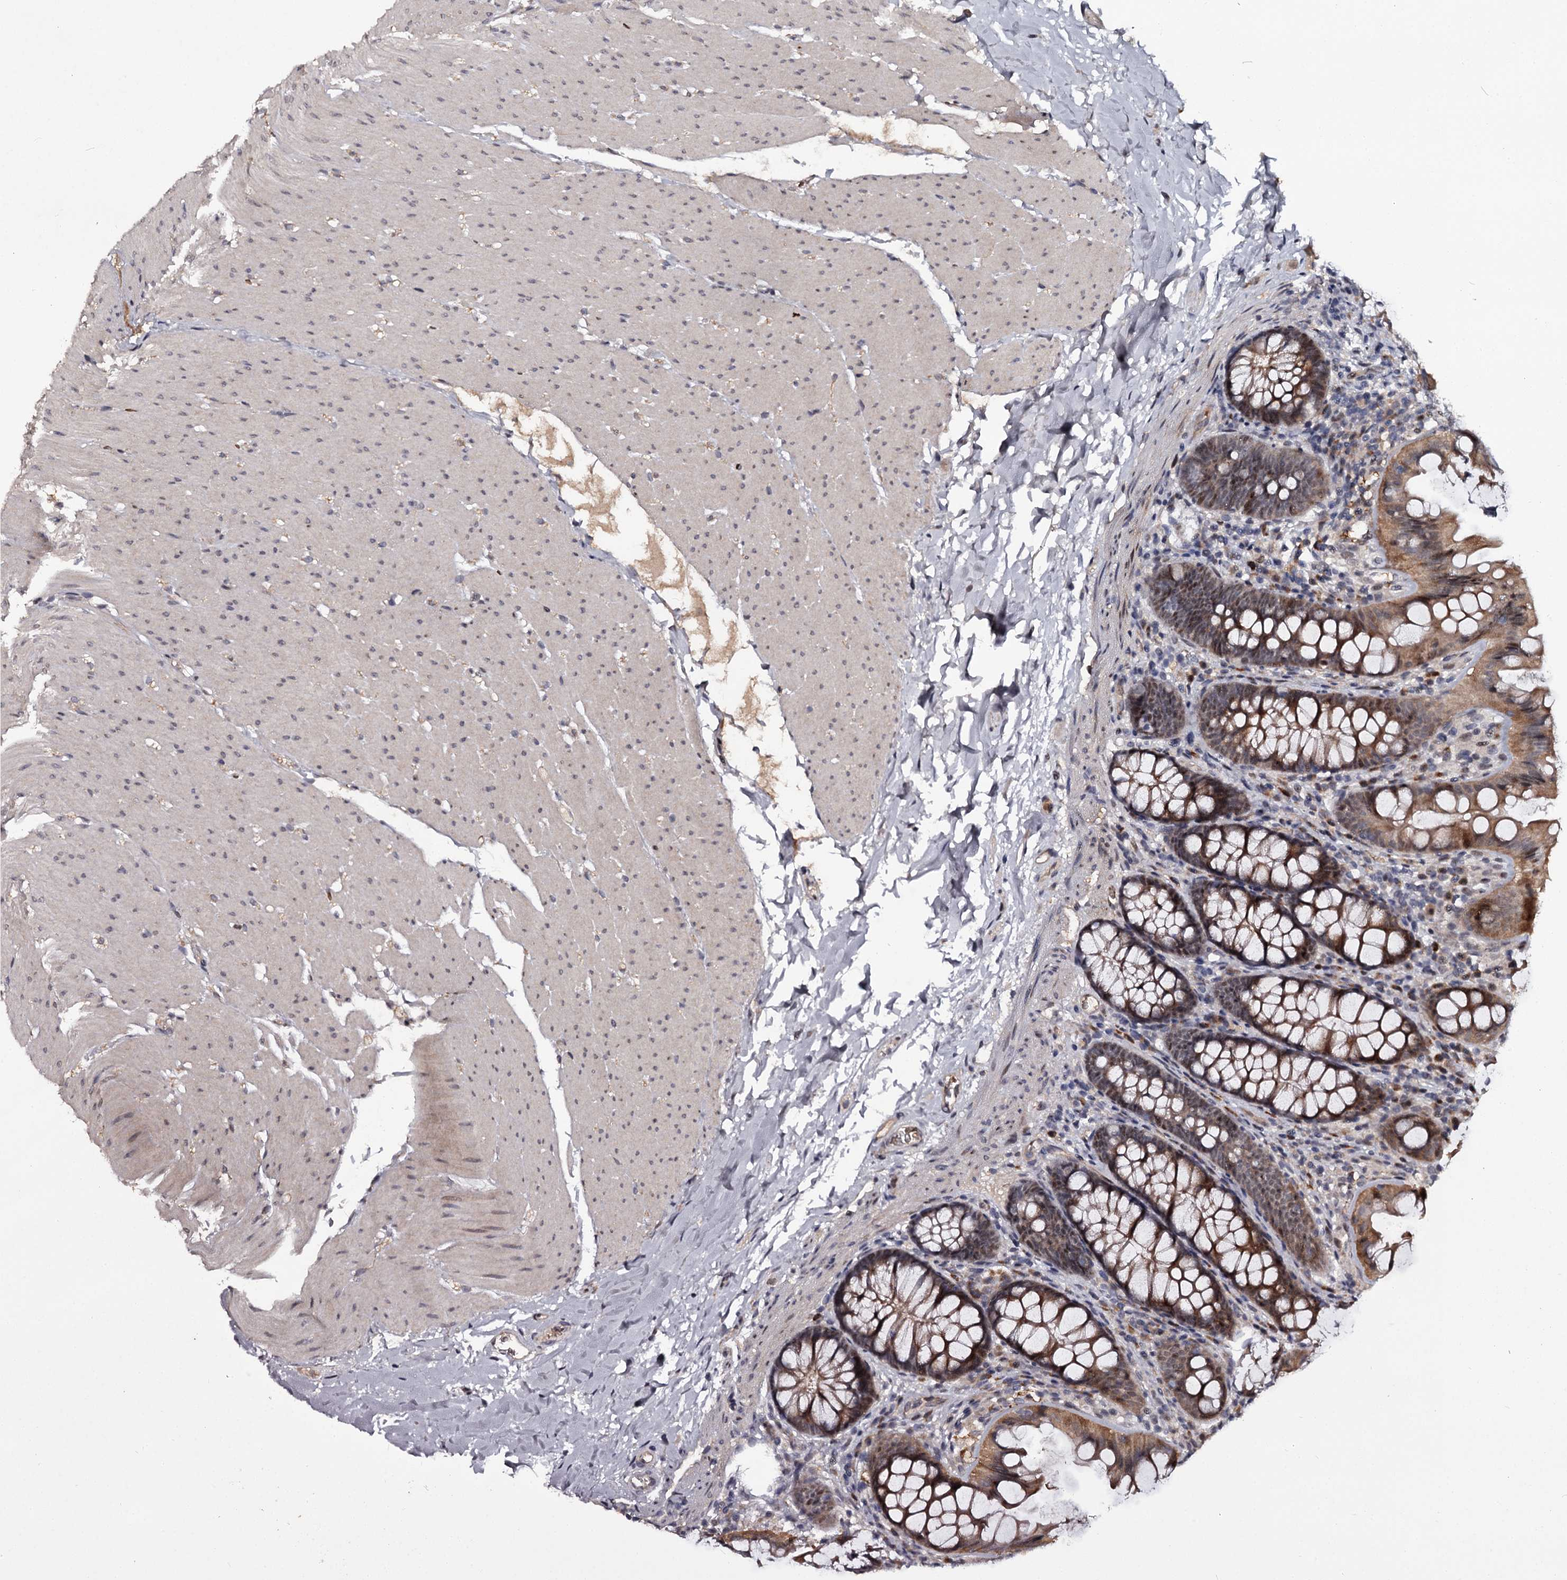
{"staining": {"intensity": "negative", "quantity": "none", "location": "none"}, "tissue": "colon", "cell_type": "Endothelial cells", "image_type": "normal", "snomed": [{"axis": "morphology", "description": "Normal tissue, NOS"}, {"axis": "topography", "description": "Colon"}], "caption": "DAB (3,3'-diaminobenzidine) immunohistochemical staining of benign human colon shows no significant staining in endothelial cells. The staining is performed using DAB (3,3'-diaminobenzidine) brown chromogen with nuclei counter-stained in using hematoxylin.", "gene": "RNF44", "patient": {"sex": "female", "age": 62}}